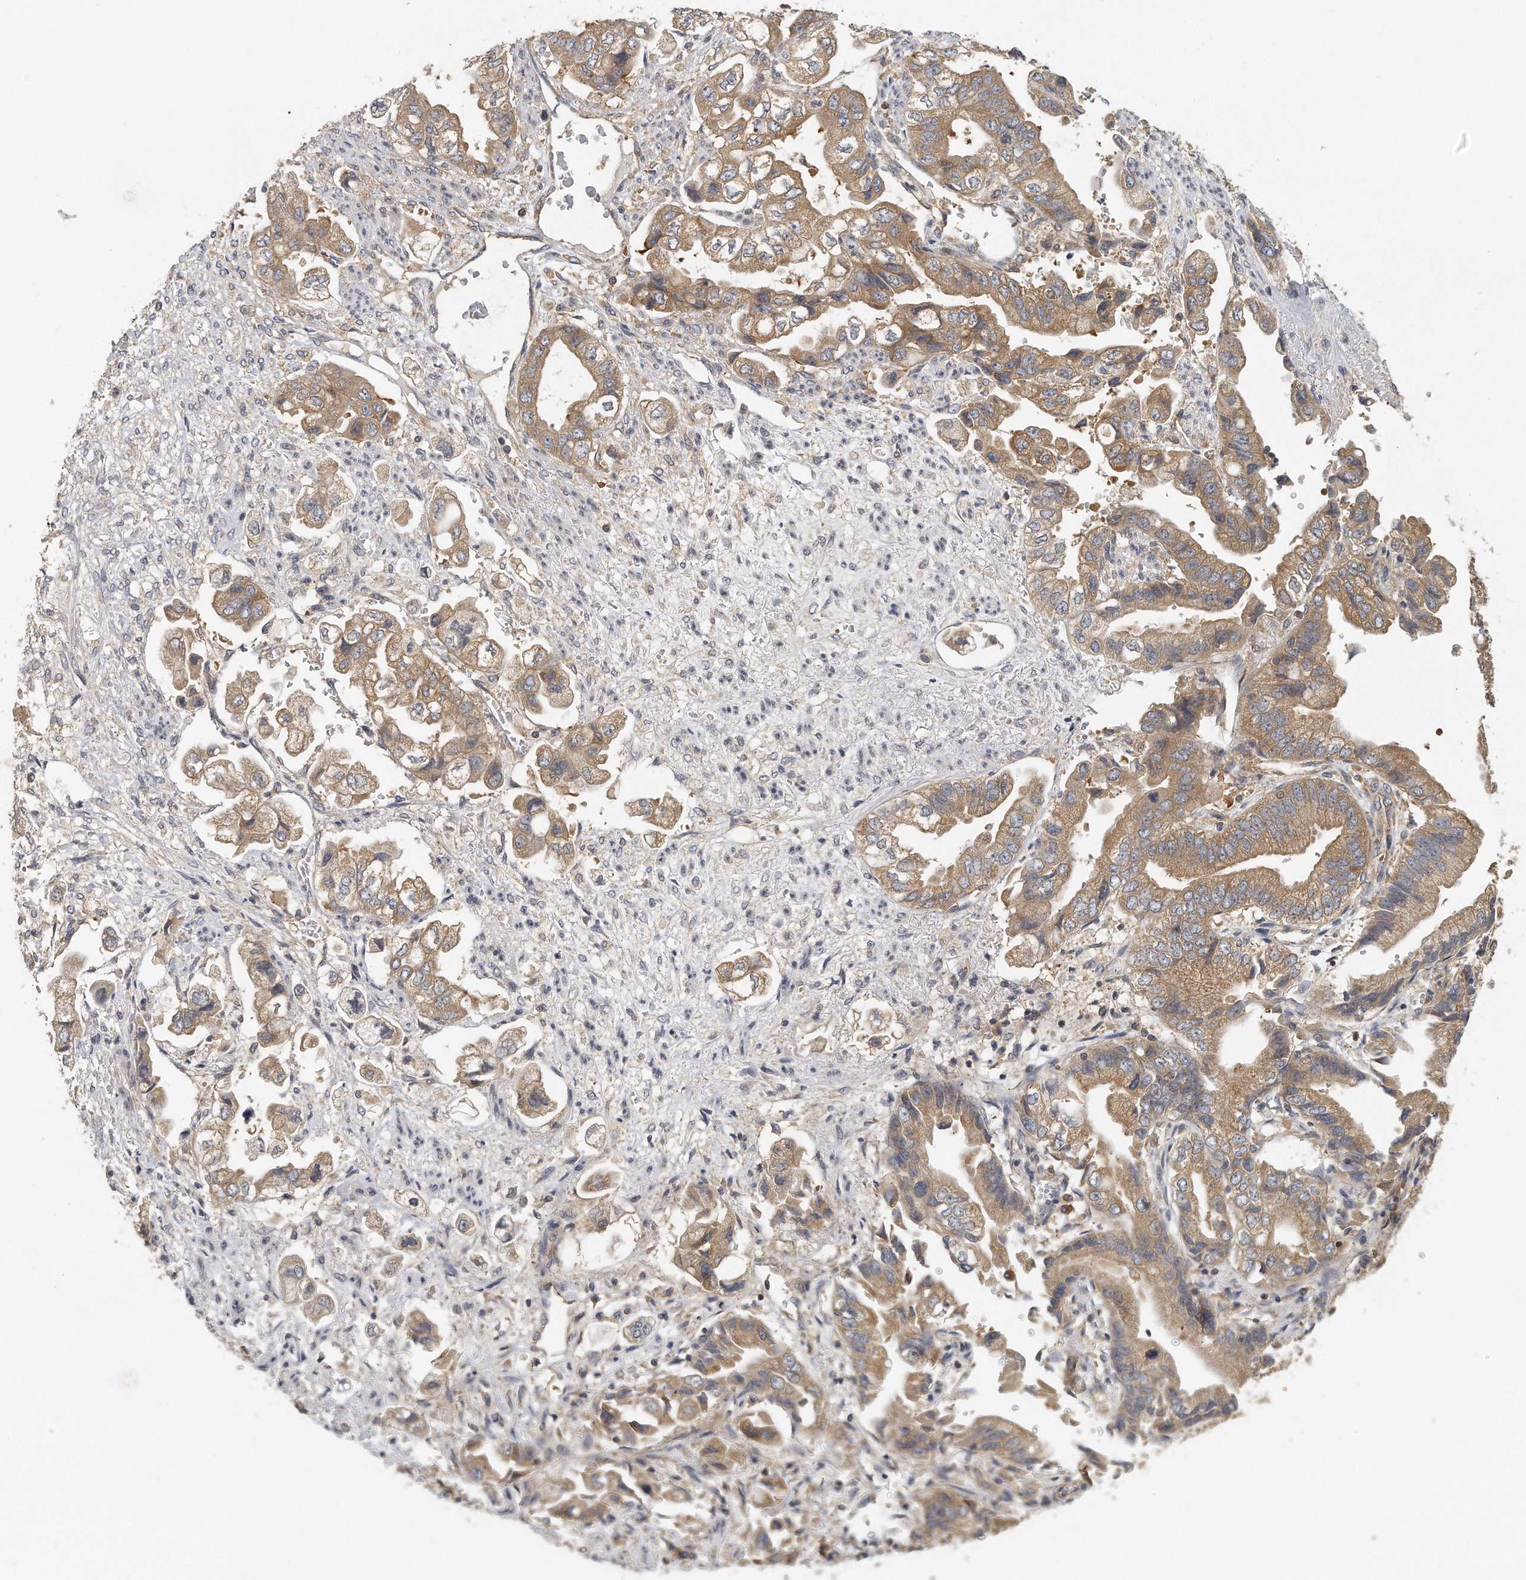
{"staining": {"intensity": "moderate", "quantity": ">75%", "location": "cytoplasmic/membranous"}, "tissue": "stomach cancer", "cell_type": "Tumor cells", "image_type": "cancer", "snomed": [{"axis": "morphology", "description": "Adenocarcinoma, NOS"}, {"axis": "topography", "description": "Stomach"}], "caption": "Brown immunohistochemical staining in stomach adenocarcinoma reveals moderate cytoplasmic/membranous expression in approximately >75% of tumor cells.", "gene": "EIF3I", "patient": {"sex": "male", "age": 62}}